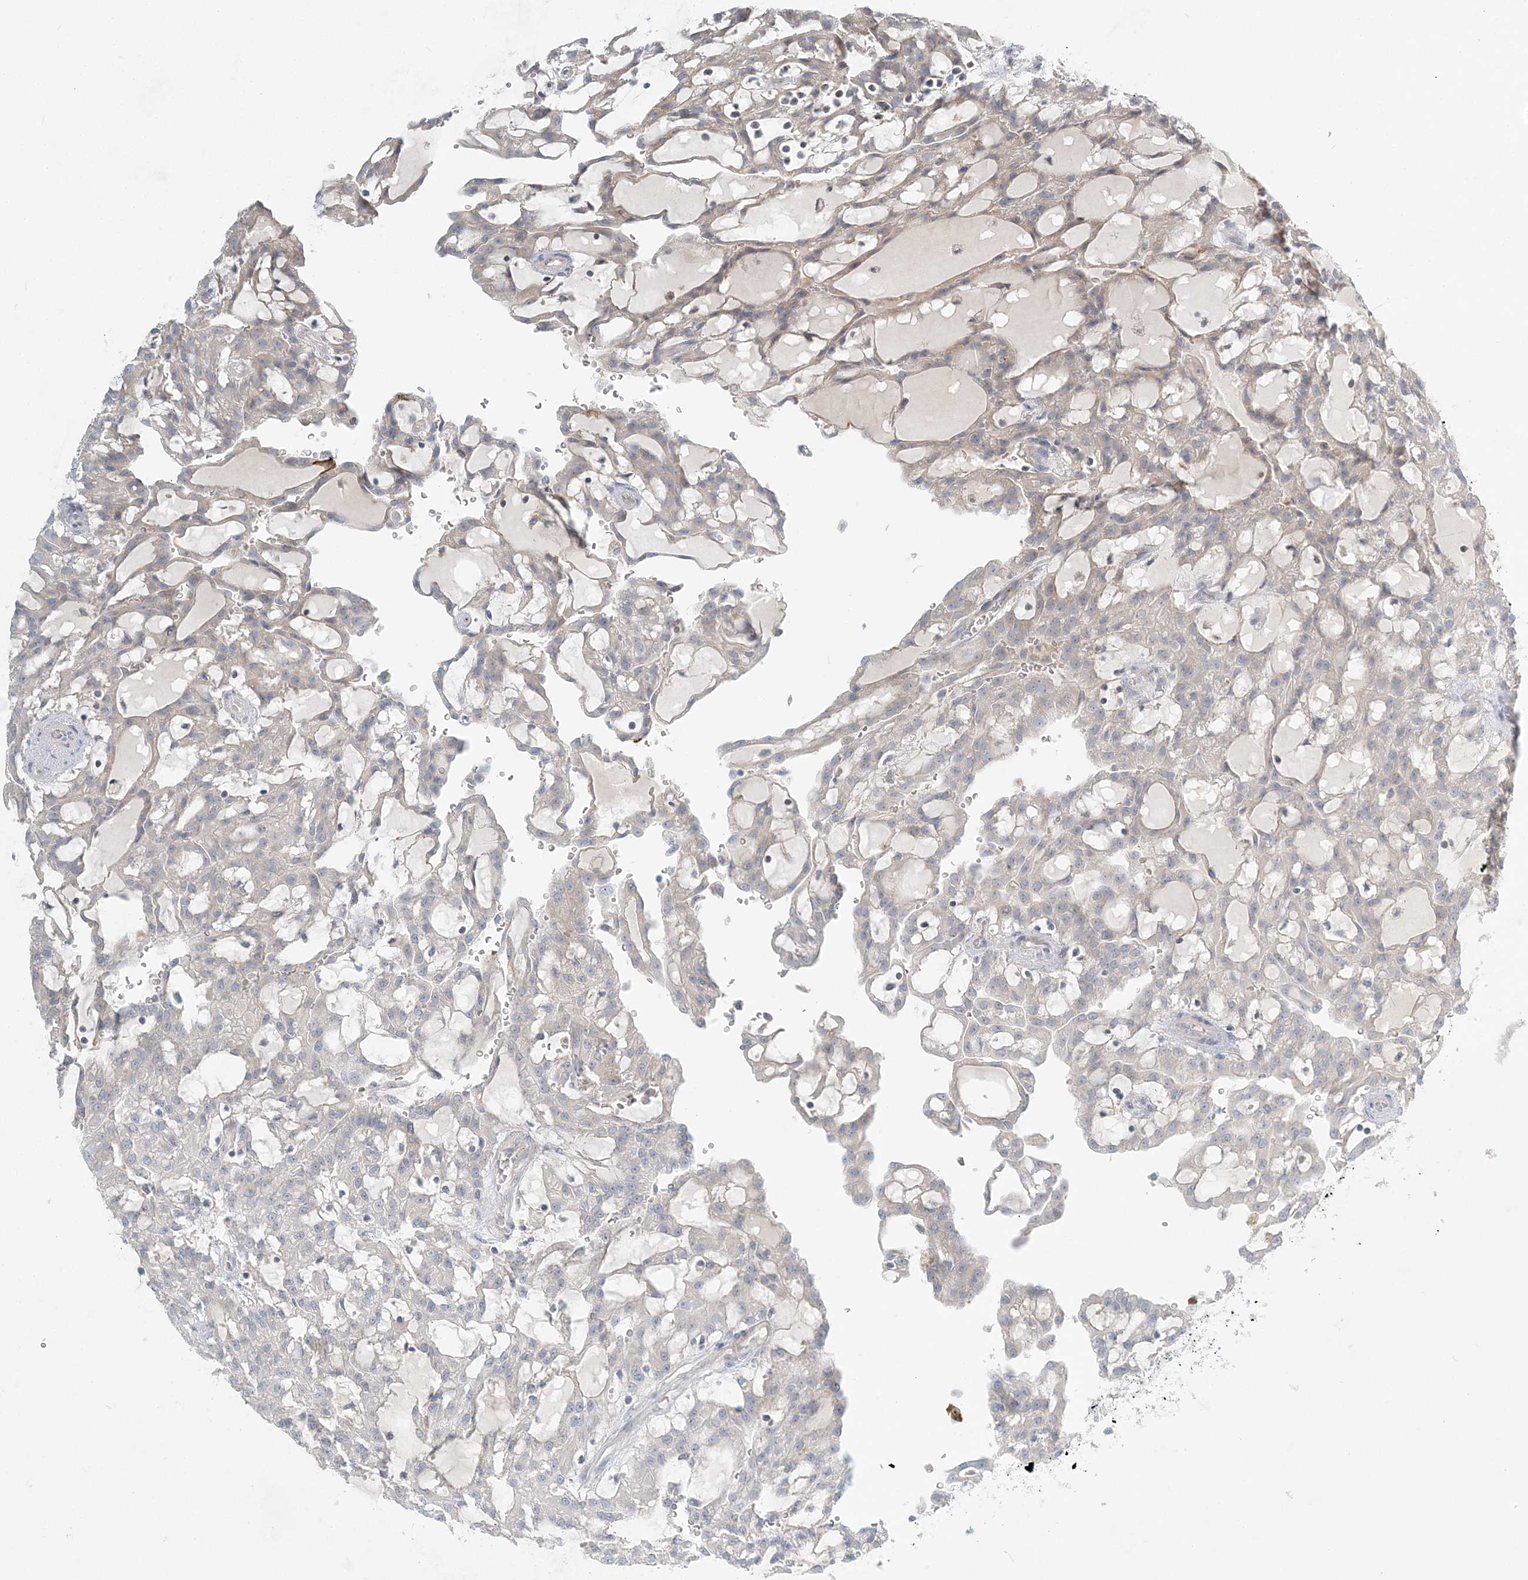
{"staining": {"intensity": "negative", "quantity": "none", "location": "none"}, "tissue": "renal cancer", "cell_type": "Tumor cells", "image_type": "cancer", "snomed": [{"axis": "morphology", "description": "Adenocarcinoma, NOS"}, {"axis": "topography", "description": "Kidney"}], "caption": "An image of human renal cancer is negative for staining in tumor cells.", "gene": "NAA11", "patient": {"sex": "male", "age": 63}}